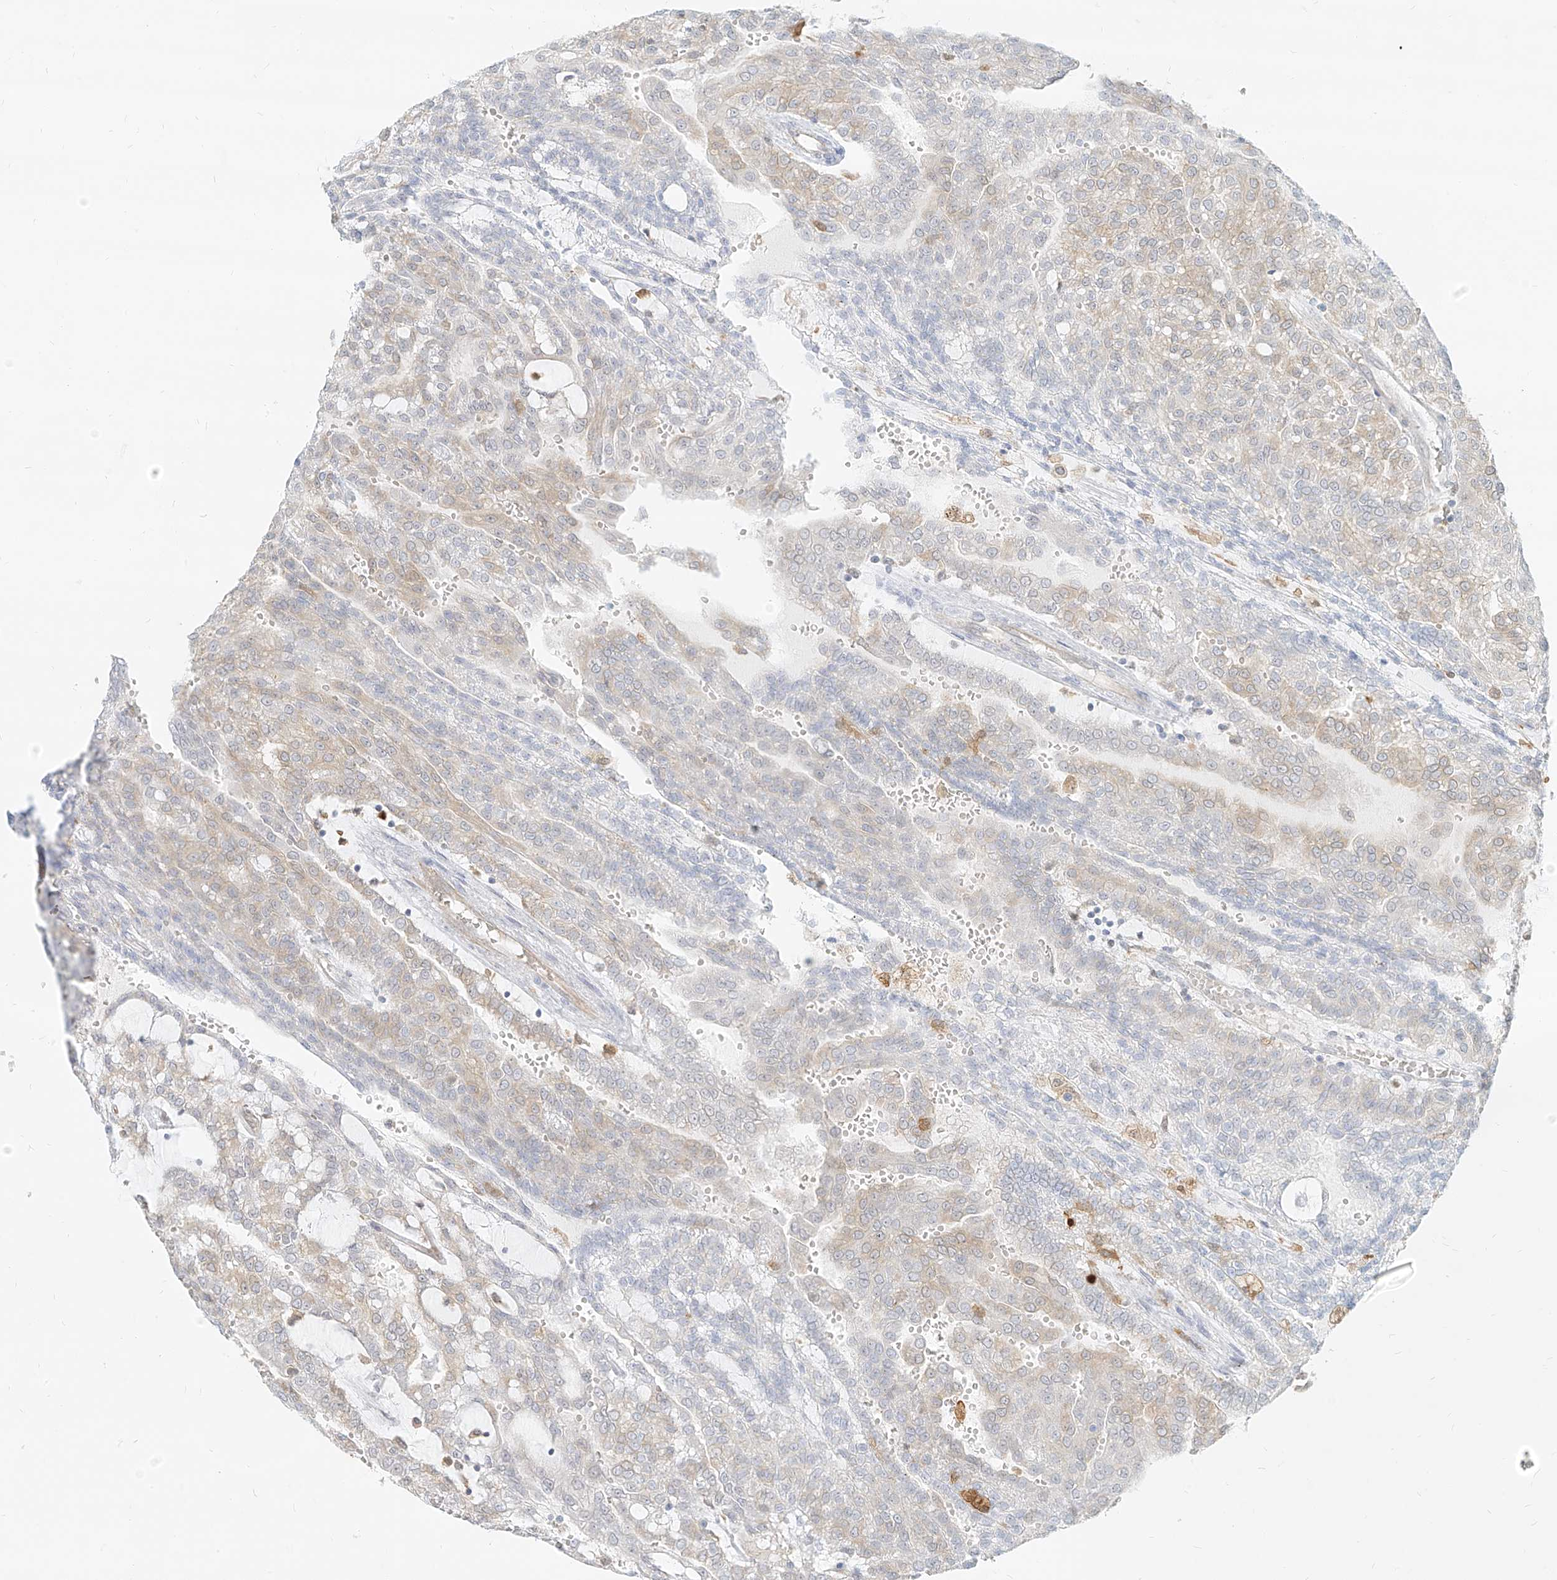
{"staining": {"intensity": "weak", "quantity": "<25%", "location": "cytoplasmic/membranous"}, "tissue": "renal cancer", "cell_type": "Tumor cells", "image_type": "cancer", "snomed": [{"axis": "morphology", "description": "Adenocarcinoma, NOS"}, {"axis": "topography", "description": "Kidney"}], "caption": "Tumor cells are negative for brown protein staining in renal adenocarcinoma.", "gene": "PGD", "patient": {"sex": "male", "age": 63}}